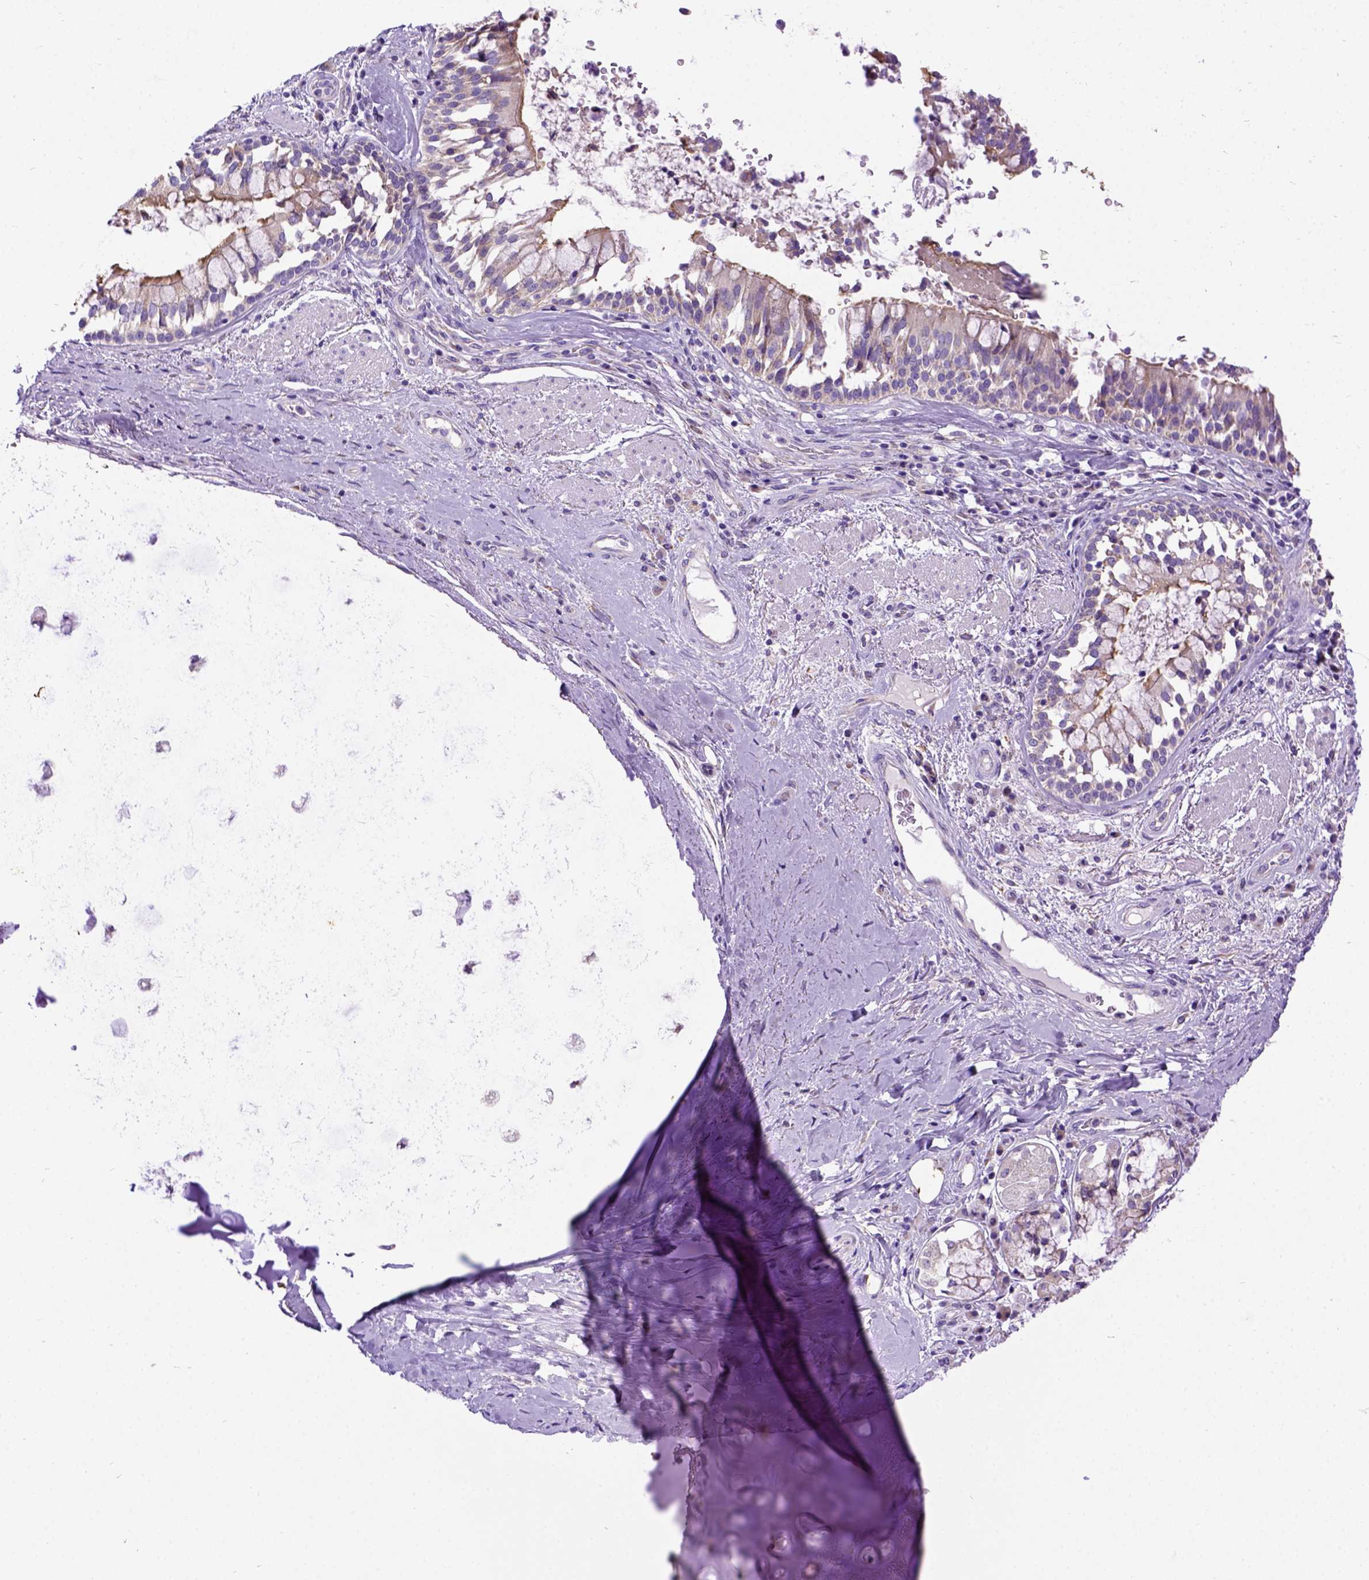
{"staining": {"intensity": "weak", "quantity": ">75%", "location": "cytoplasmic/membranous"}, "tissue": "soft tissue", "cell_type": "Chondrocytes", "image_type": "normal", "snomed": [{"axis": "morphology", "description": "Normal tissue, NOS"}, {"axis": "topography", "description": "Cartilage tissue"}, {"axis": "topography", "description": "Bronchus"}], "caption": "Immunohistochemical staining of unremarkable human soft tissue exhibits weak cytoplasmic/membranous protein expression in about >75% of chondrocytes.", "gene": "CFAP54", "patient": {"sex": "male", "age": 64}}